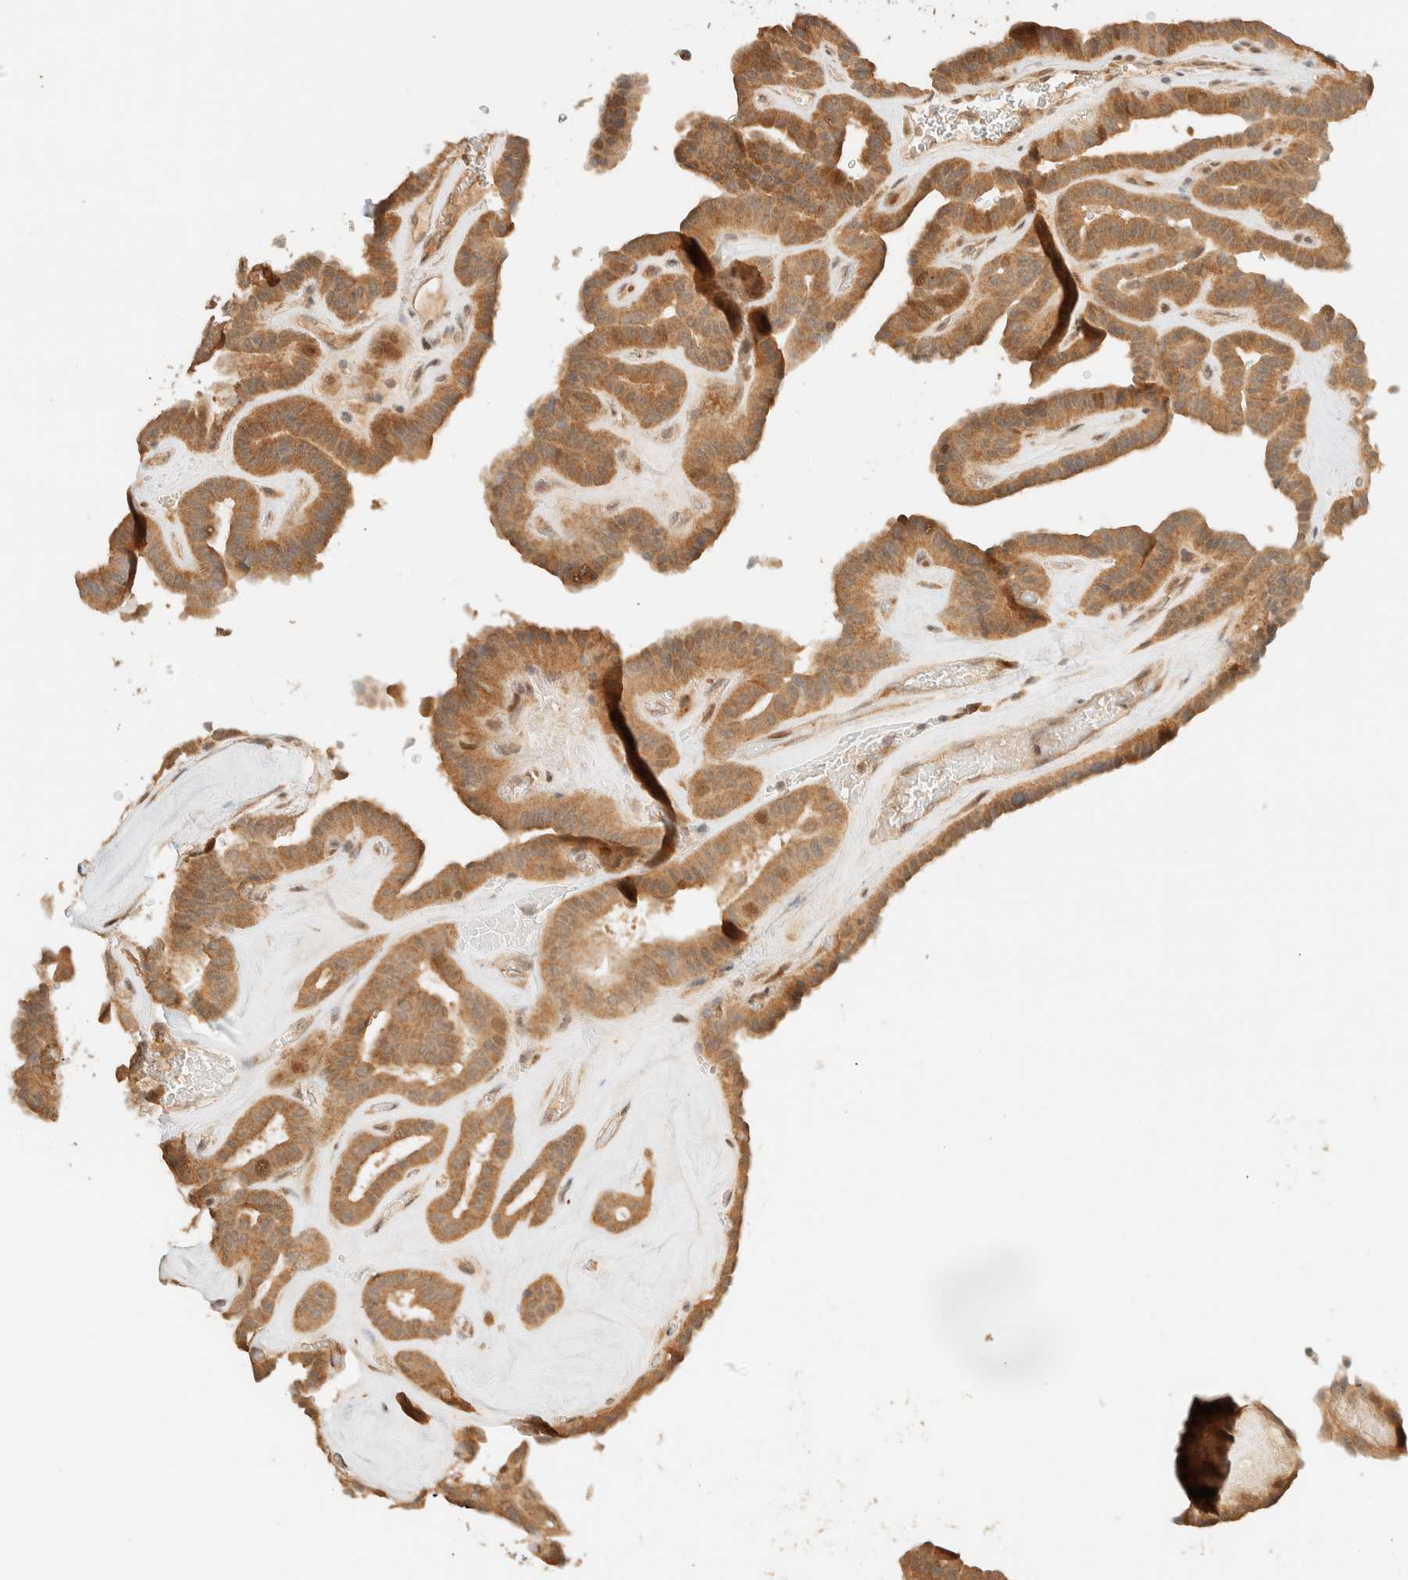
{"staining": {"intensity": "moderate", "quantity": ">75%", "location": "cytoplasmic/membranous"}, "tissue": "thyroid cancer", "cell_type": "Tumor cells", "image_type": "cancer", "snomed": [{"axis": "morphology", "description": "Papillary adenocarcinoma, NOS"}, {"axis": "topography", "description": "Thyroid gland"}], "caption": "Immunohistochemical staining of thyroid papillary adenocarcinoma exhibits medium levels of moderate cytoplasmic/membranous expression in approximately >75% of tumor cells. The protein of interest is shown in brown color, while the nuclei are stained blue.", "gene": "ZBTB34", "patient": {"sex": "male", "age": 77}}